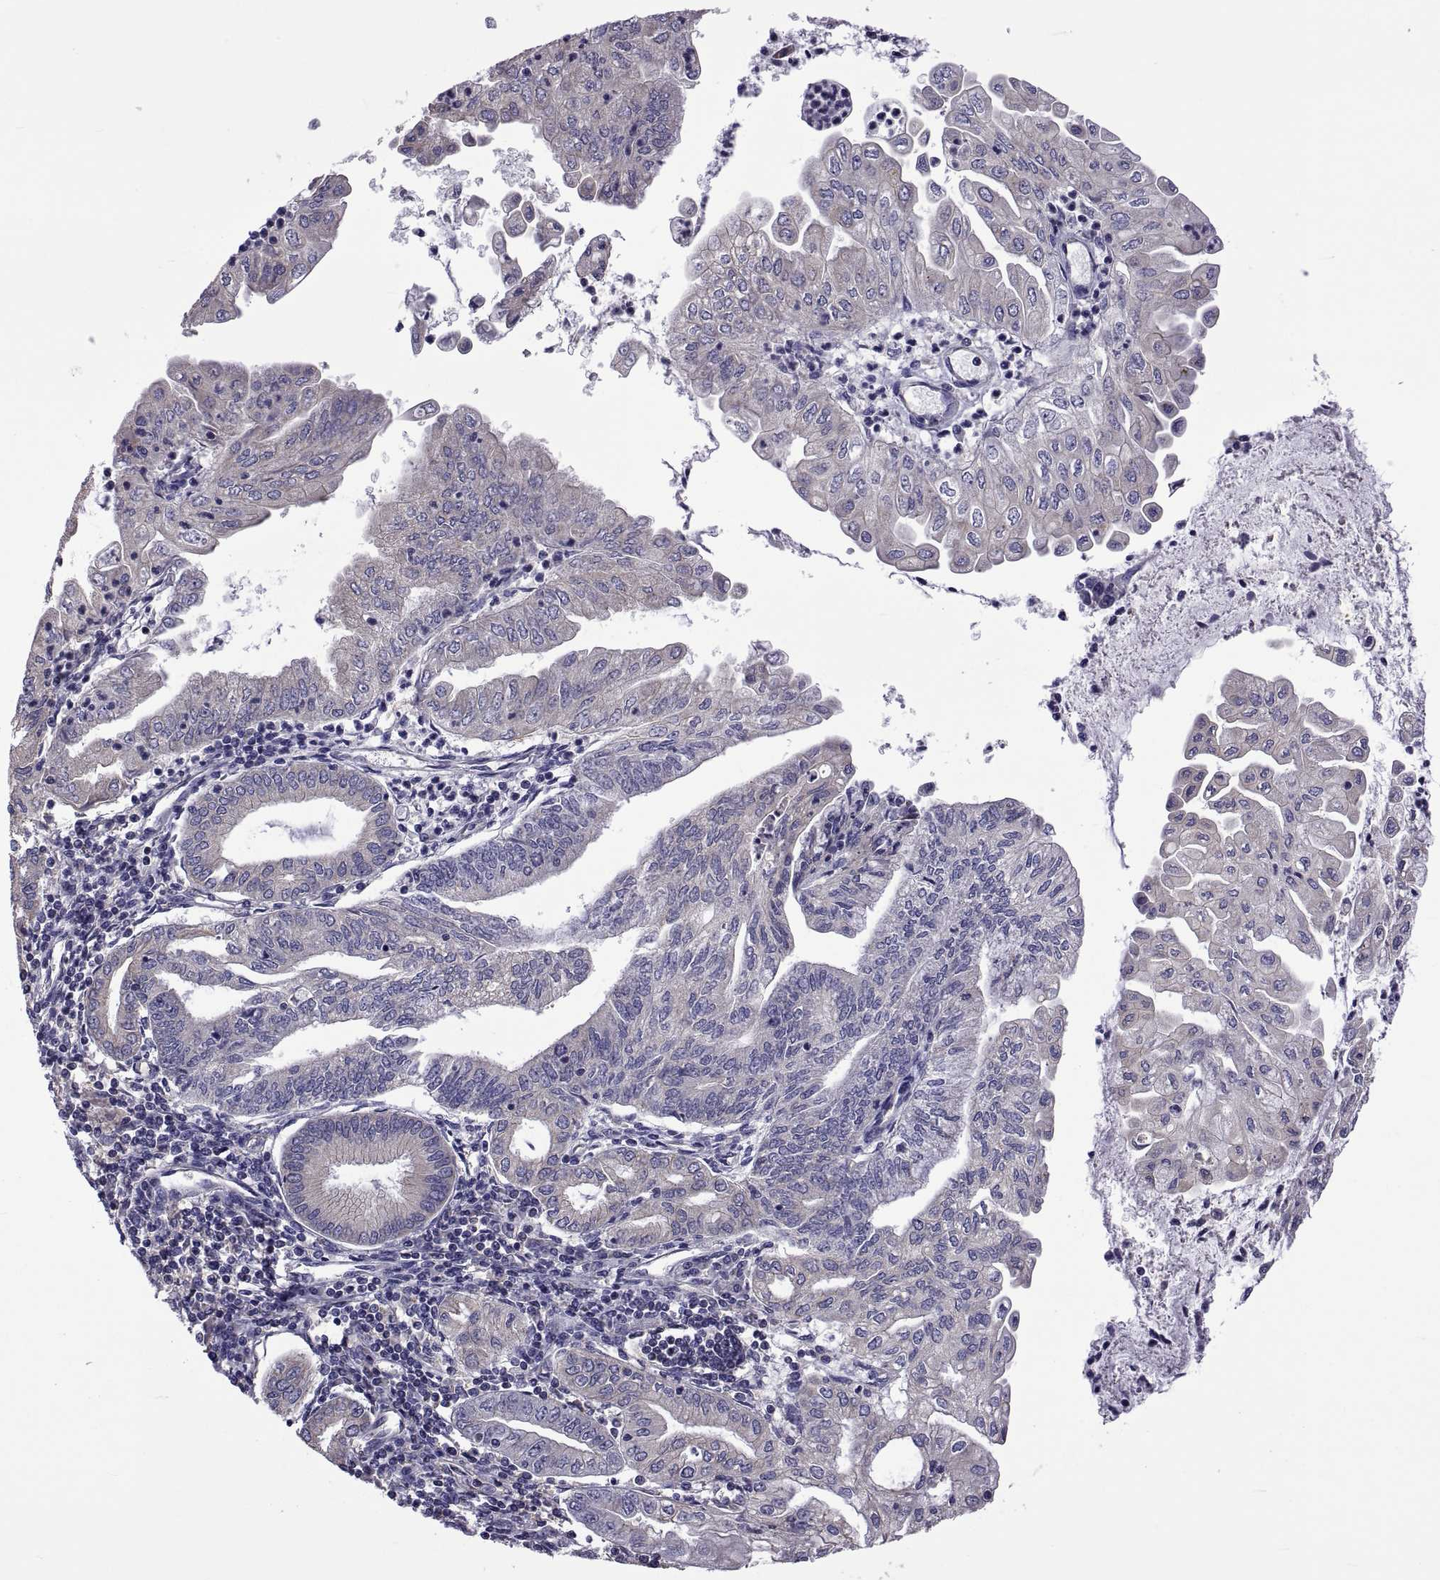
{"staining": {"intensity": "negative", "quantity": "none", "location": "none"}, "tissue": "endometrial cancer", "cell_type": "Tumor cells", "image_type": "cancer", "snomed": [{"axis": "morphology", "description": "Adenocarcinoma, NOS"}, {"axis": "topography", "description": "Endometrium"}], "caption": "Immunohistochemistry (IHC) of human endometrial cancer (adenocarcinoma) exhibits no staining in tumor cells. (Brightfield microscopy of DAB (3,3'-diaminobenzidine) immunohistochemistry at high magnification).", "gene": "TMC3", "patient": {"sex": "female", "age": 55}}